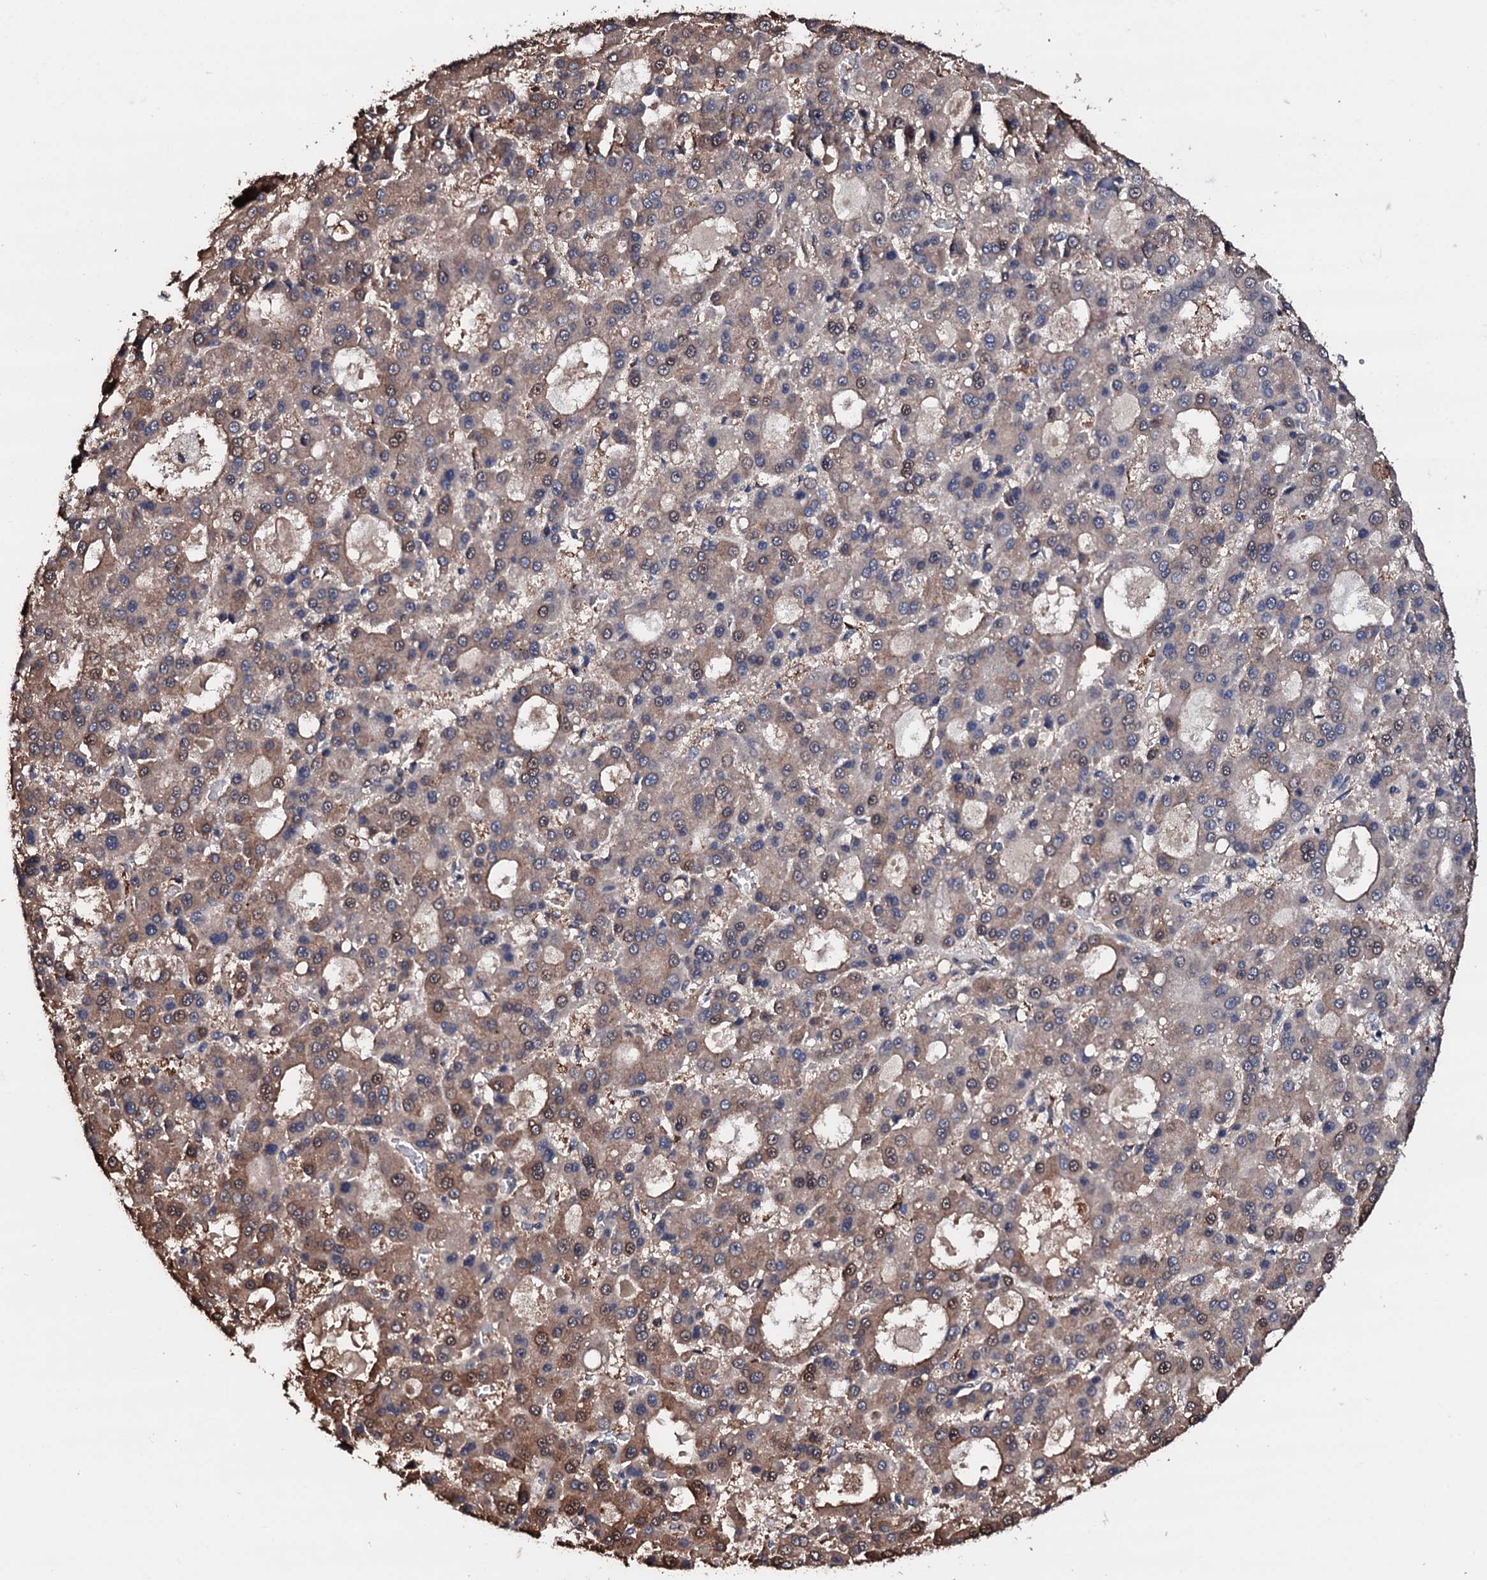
{"staining": {"intensity": "weak", "quantity": "25%-75%", "location": "cytoplasmic/membranous,nuclear"}, "tissue": "liver cancer", "cell_type": "Tumor cells", "image_type": "cancer", "snomed": [{"axis": "morphology", "description": "Carcinoma, Hepatocellular, NOS"}, {"axis": "topography", "description": "Liver"}], "caption": "Human liver cancer (hepatocellular carcinoma) stained for a protein (brown) demonstrates weak cytoplasmic/membranous and nuclear positive staining in approximately 25%-75% of tumor cells.", "gene": "EDC3", "patient": {"sex": "male", "age": 70}}